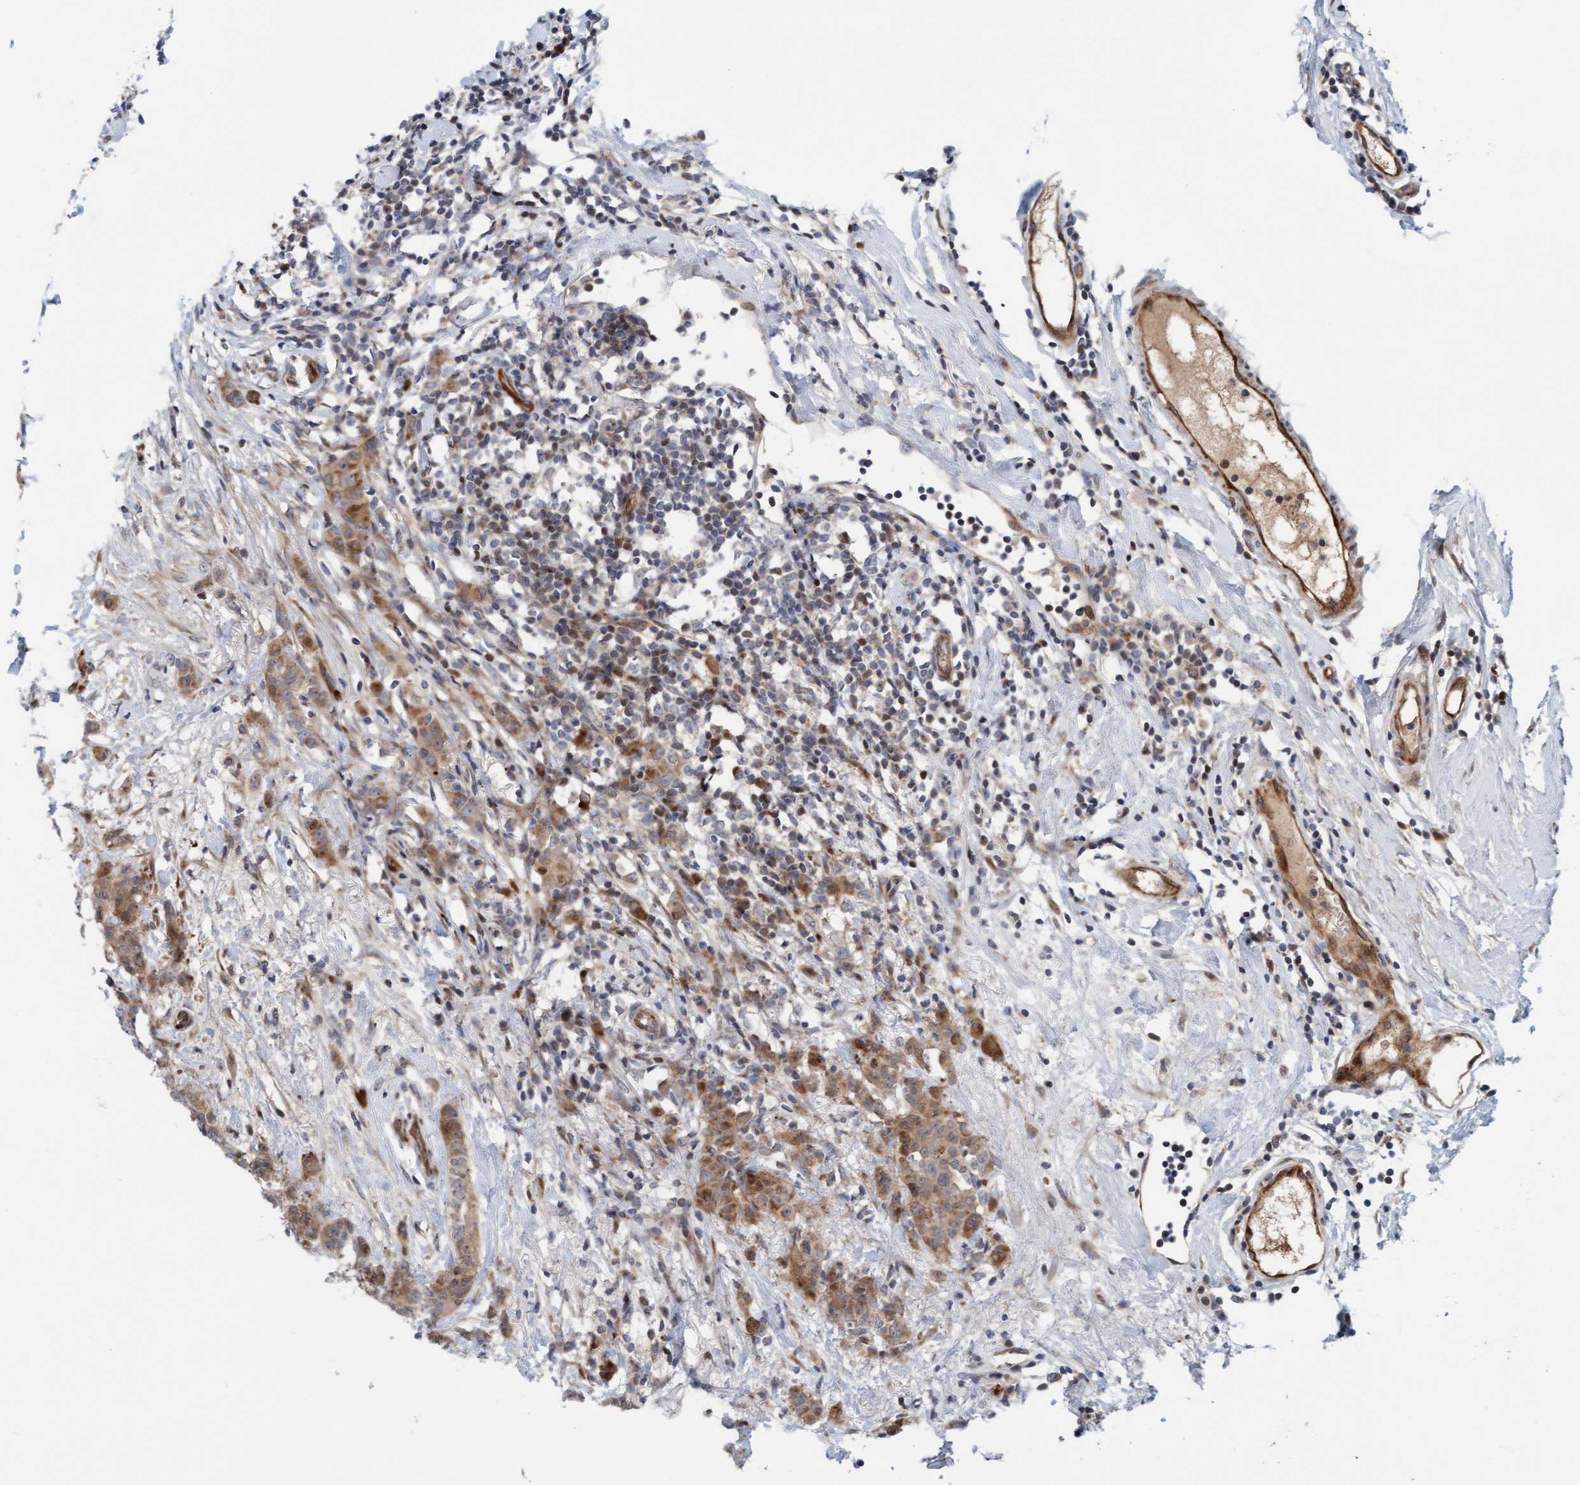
{"staining": {"intensity": "moderate", "quantity": ">75%", "location": "cytoplasmic/membranous"}, "tissue": "breast cancer", "cell_type": "Tumor cells", "image_type": "cancer", "snomed": [{"axis": "morphology", "description": "Normal tissue, NOS"}, {"axis": "morphology", "description": "Duct carcinoma"}, {"axis": "topography", "description": "Breast"}], "caption": "Breast invasive ductal carcinoma was stained to show a protein in brown. There is medium levels of moderate cytoplasmic/membranous positivity in about >75% of tumor cells.", "gene": "EIF4EBP1", "patient": {"sex": "female", "age": 40}}